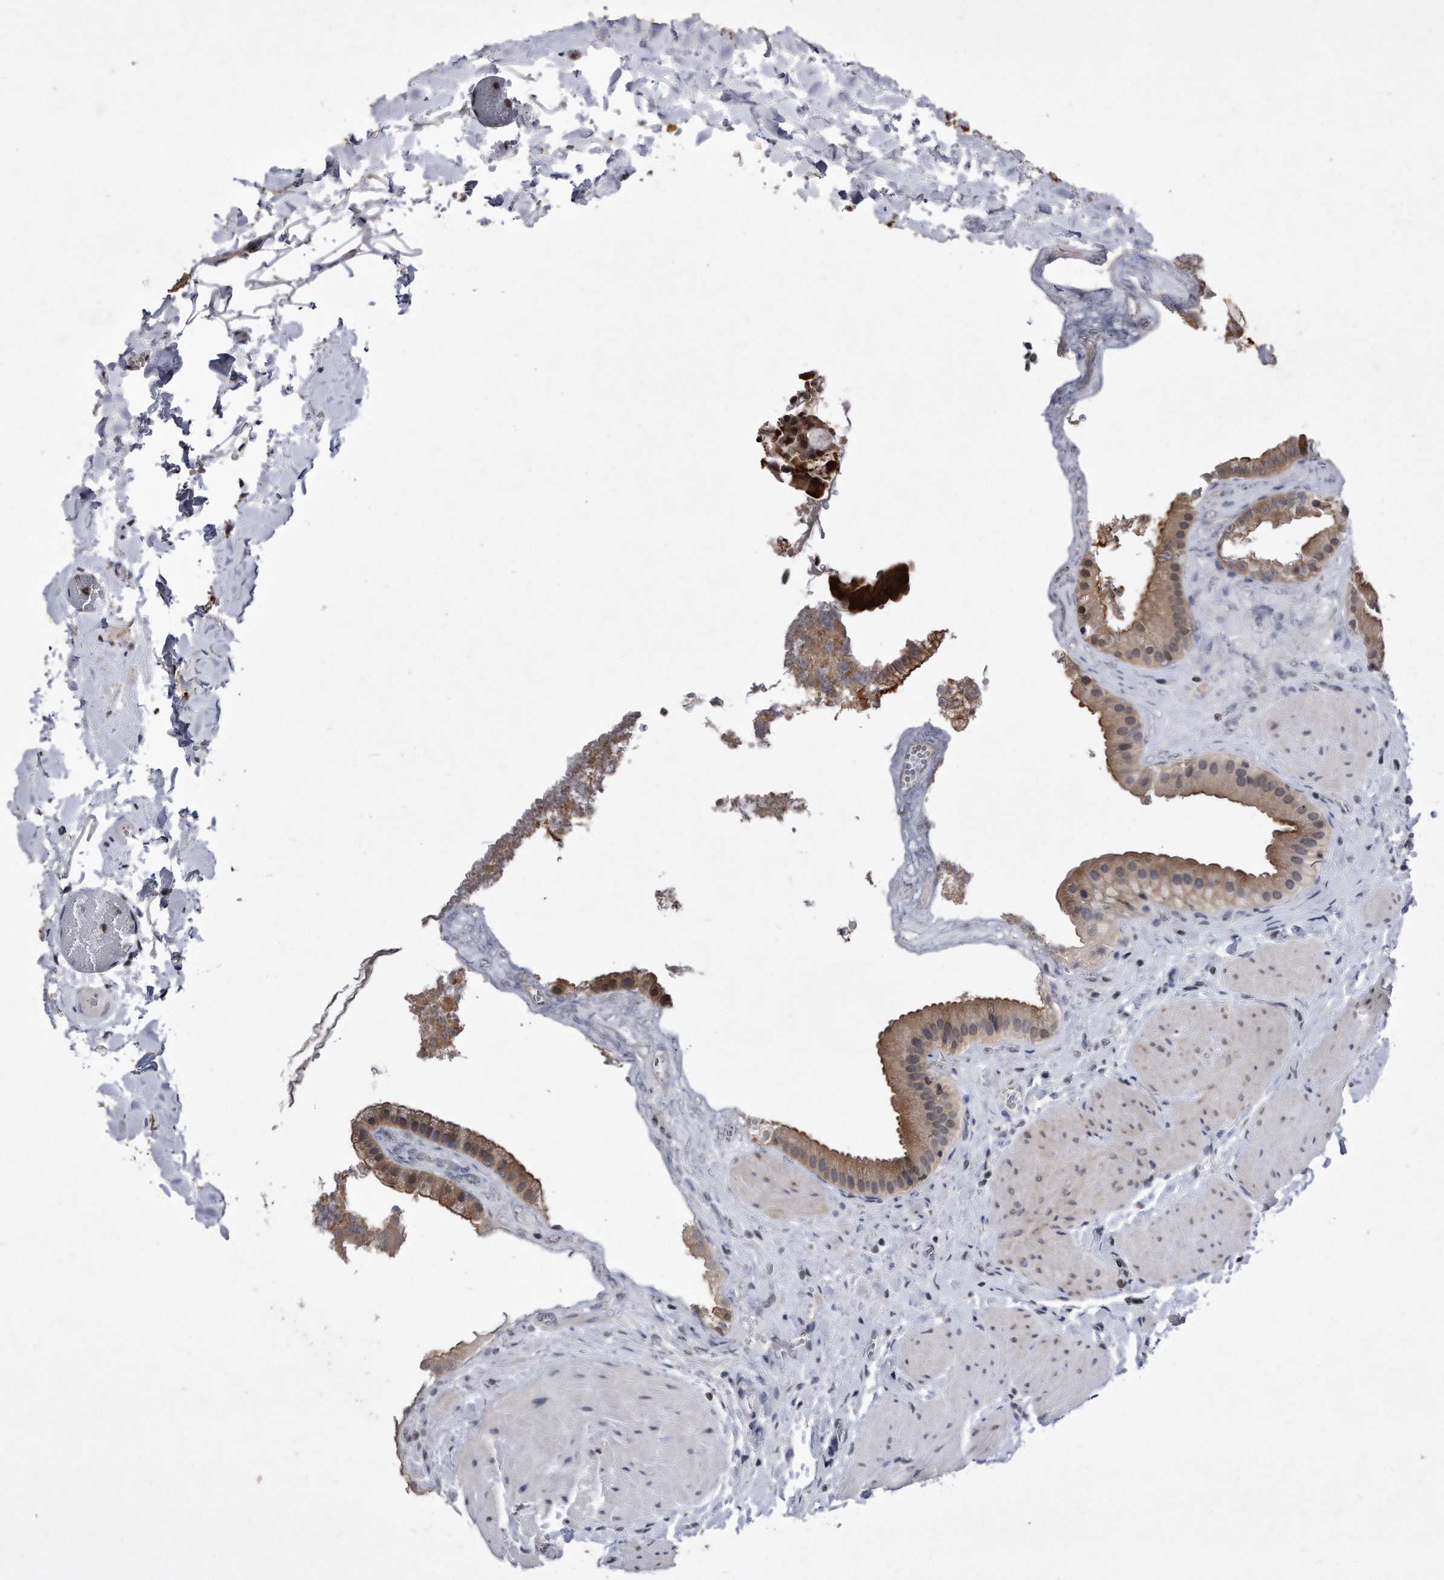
{"staining": {"intensity": "moderate", "quantity": ">75%", "location": "cytoplasmic/membranous"}, "tissue": "gallbladder", "cell_type": "Glandular cells", "image_type": "normal", "snomed": [{"axis": "morphology", "description": "Normal tissue, NOS"}, {"axis": "topography", "description": "Gallbladder"}], "caption": "Moderate cytoplasmic/membranous protein expression is seen in approximately >75% of glandular cells in gallbladder. The staining is performed using DAB brown chromogen to label protein expression. The nuclei are counter-stained blue using hematoxylin.", "gene": "DAB1", "patient": {"sex": "male", "age": 55}}